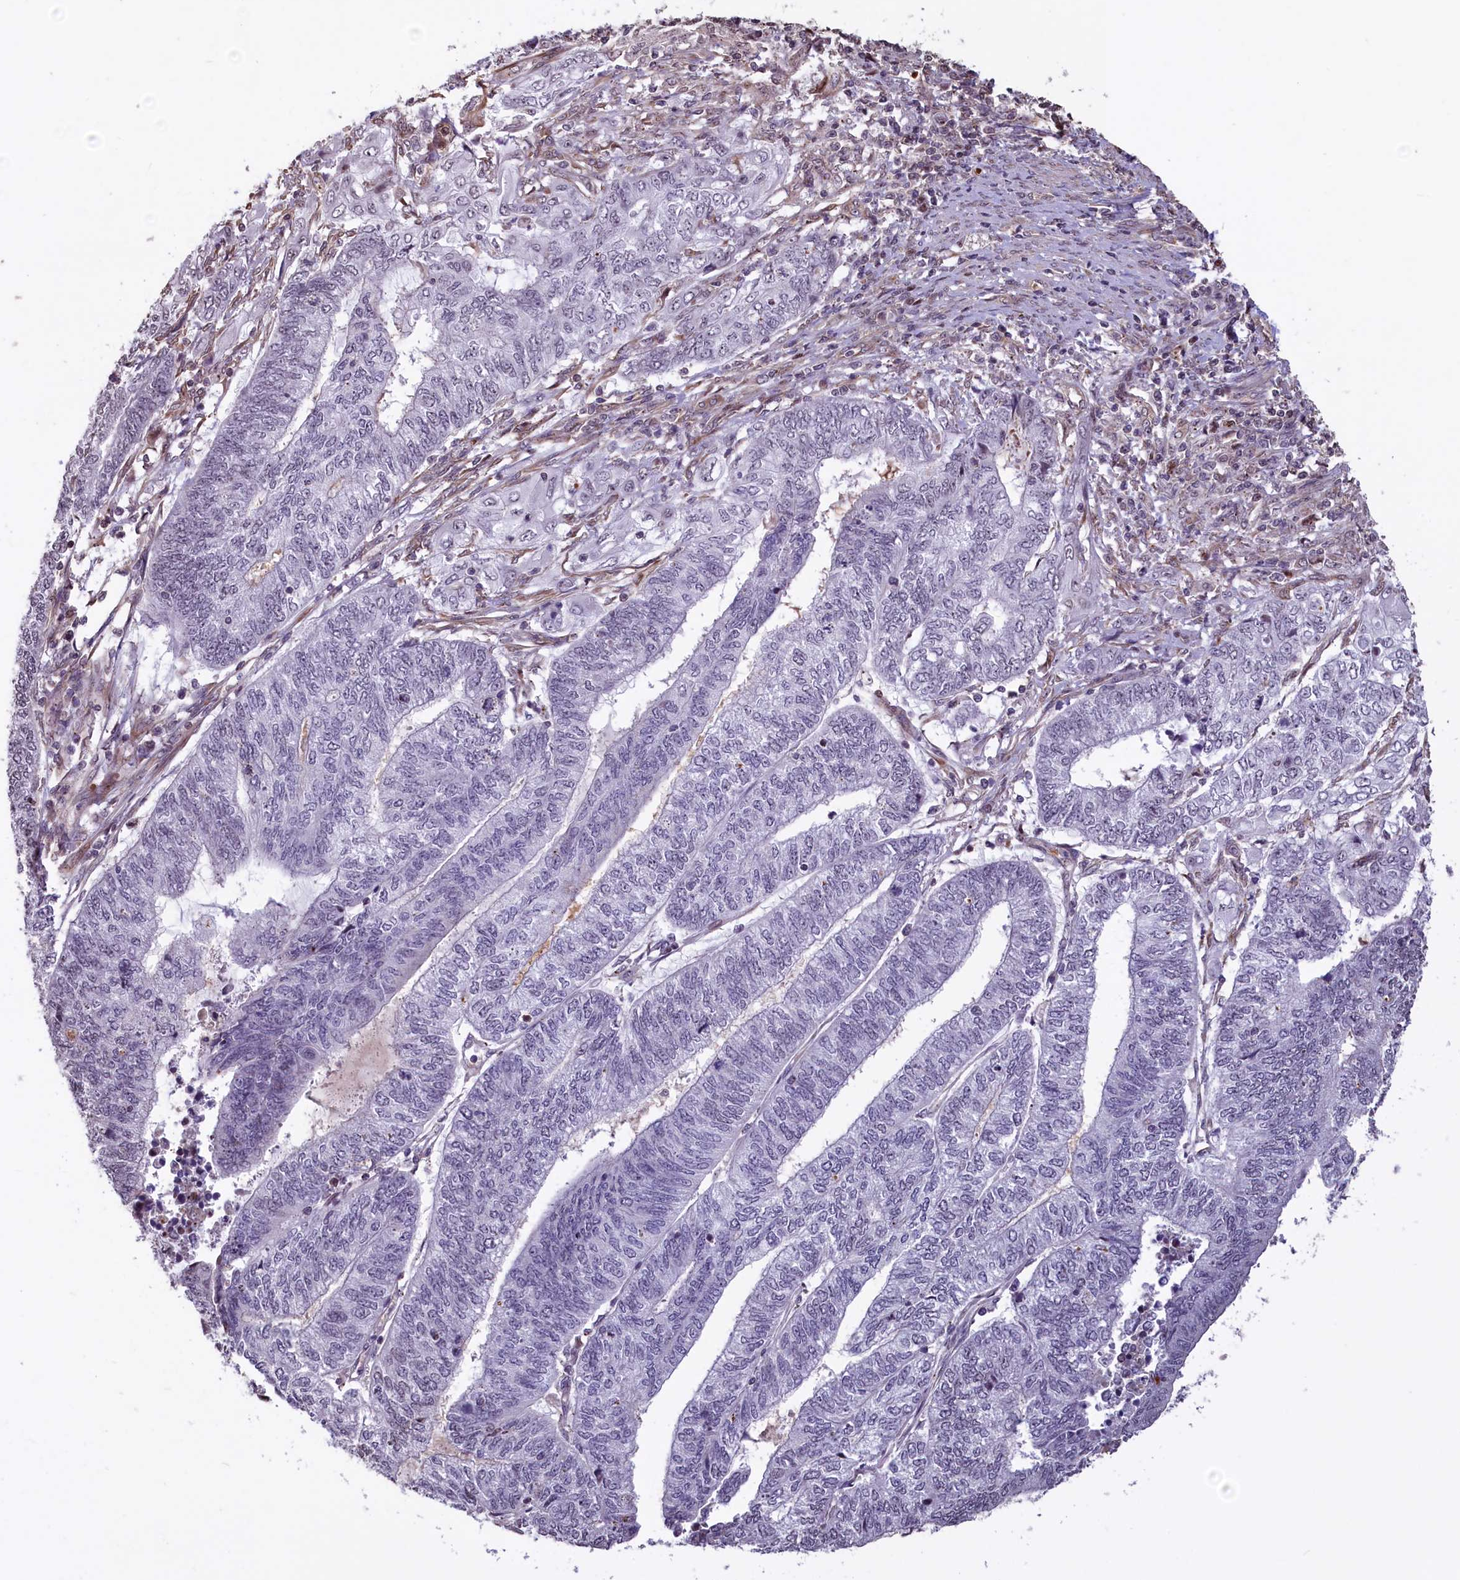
{"staining": {"intensity": "negative", "quantity": "none", "location": "none"}, "tissue": "endometrial cancer", "cell_type": "Tumor cells", "image_type": "cancer", "snomed": [{"axis": "morphology", "description": "Adenocarcinoma, NOS"}, {"axis": "topography", "description": "Uterus"}, {"axis": "topography", "description": "Endometrium"}], "caption": "There is no significant staining in tumor cells of endometrial cancer (adenocarcinoma). (DAB (3,3'-diaminobenzidine) IHC visualized using brightfield microscopy, high magnification).", "gene": "SHFL", "patient": {"sex": "female", "age": 70}}